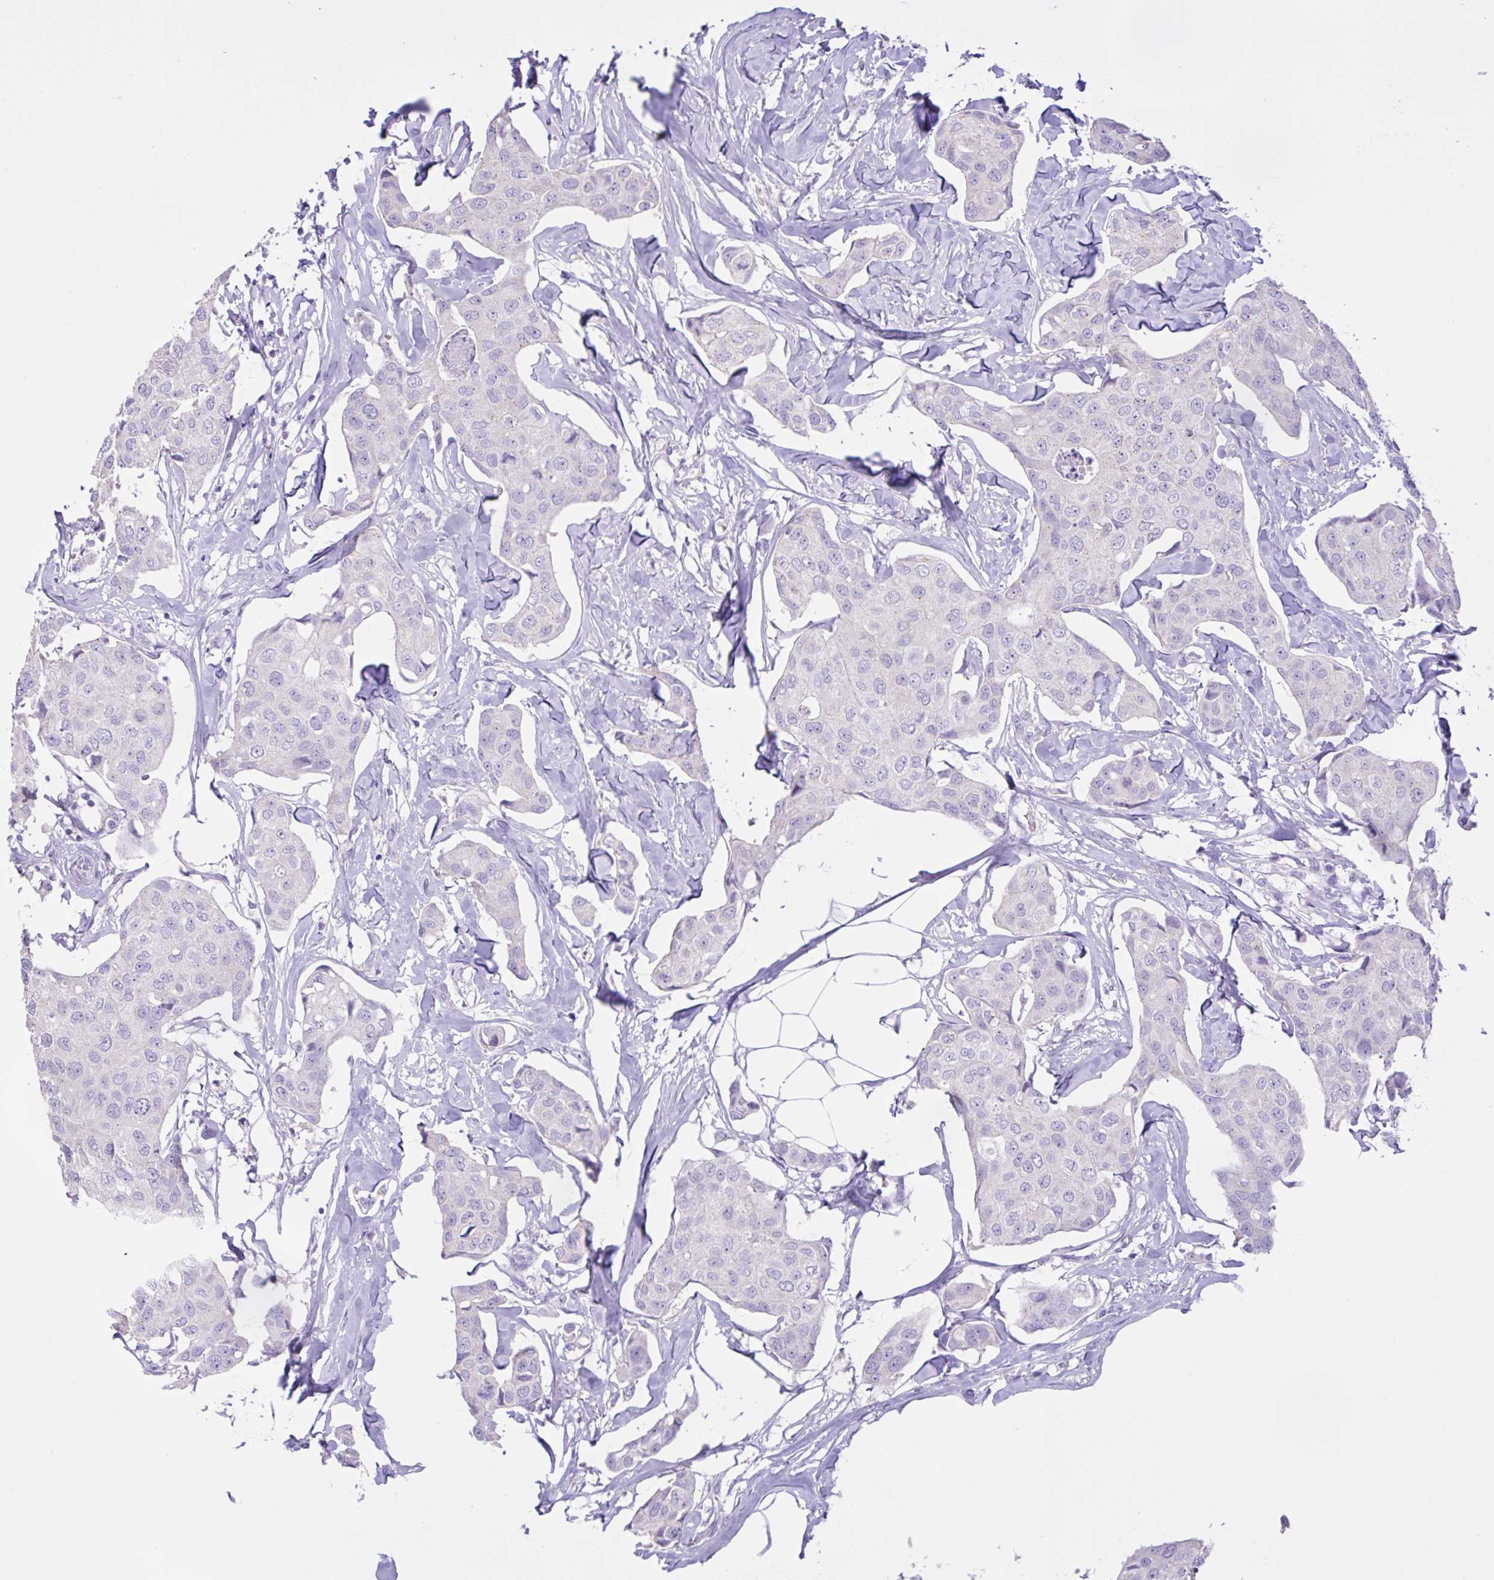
{"staining": {"intensity": "negative", "quantity": "none", "location": "none"}, "tissue": "breast cancer", "cell_type": "Tumor cells", "image_type": "cancer", "snomed": [{"axis": "morphology", "description": "Duct carcinoma"}, {"axis": "topography", "description": "Breast"}, {"axis": "topography", "description": "Lymph node"}], "caption": "Micrograph shows no significant protein positivity in tumor cells of breast cancer (invasive ductal carcinoma).", "gene": "CST11", "patient": {"sex": "female", "age": 80}}